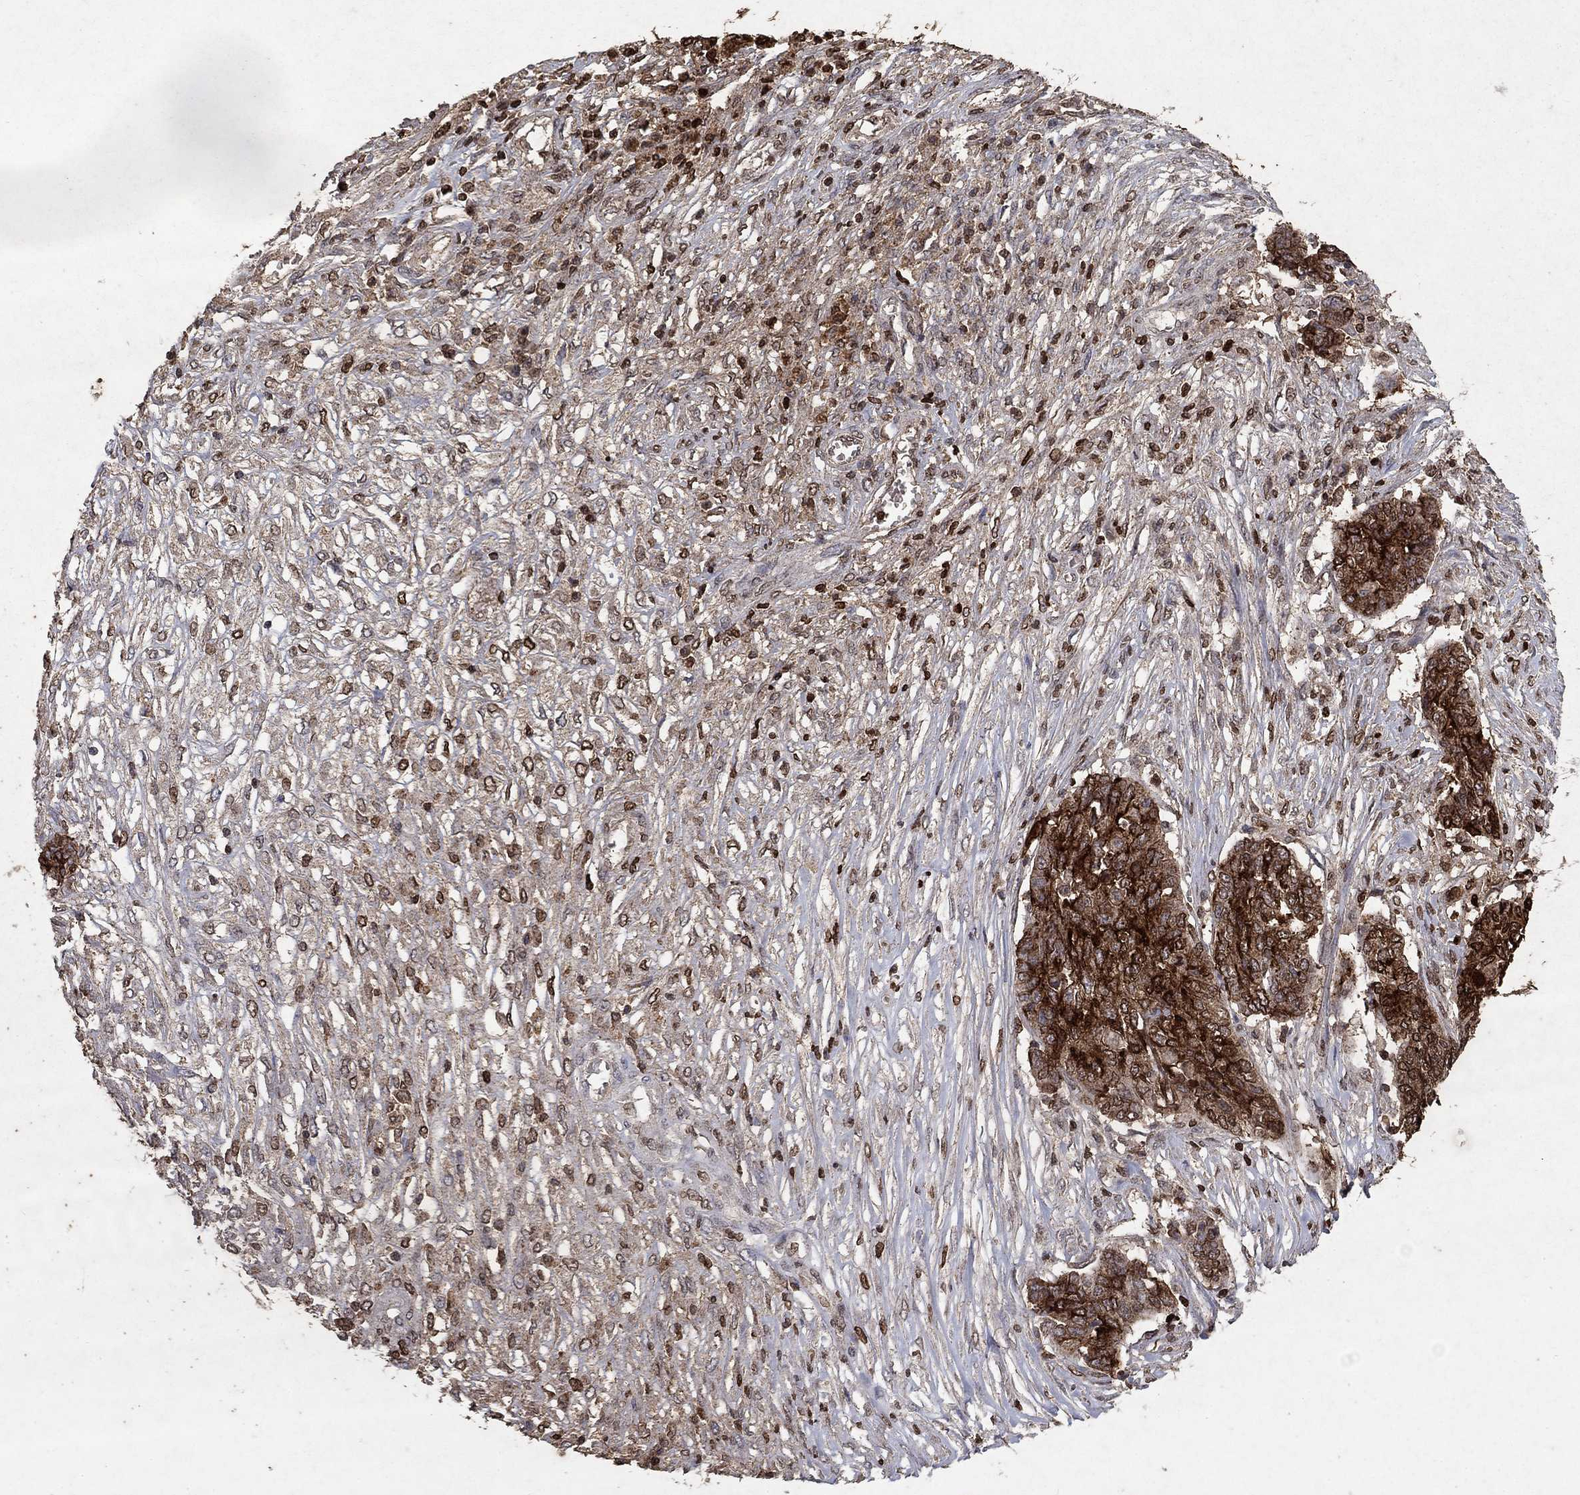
{"staining": {"intensity": "strong", "quantity": ">75%", "location": "cytoplasmic/membranous"}, "tissue": "ovarian cancer", "cell_type": "Tumor cells", "image_type": "cancer", "snomed": [{"axis": "morphology", "description": "Cystadenocarcinoma, serous, NOS"}, {"axis": "topography", "description": "Ovary"}], "caption": "Brown immunohistochemical staining in ovarian cancer demonstrates strong cytoplasmic/membranous positivity in about >75% of tumor cells. (DAB = brown stain, brightfield microscopy at high magnification).", "gene": "CD24", "patient": {"sex": "female", "age": 67}}